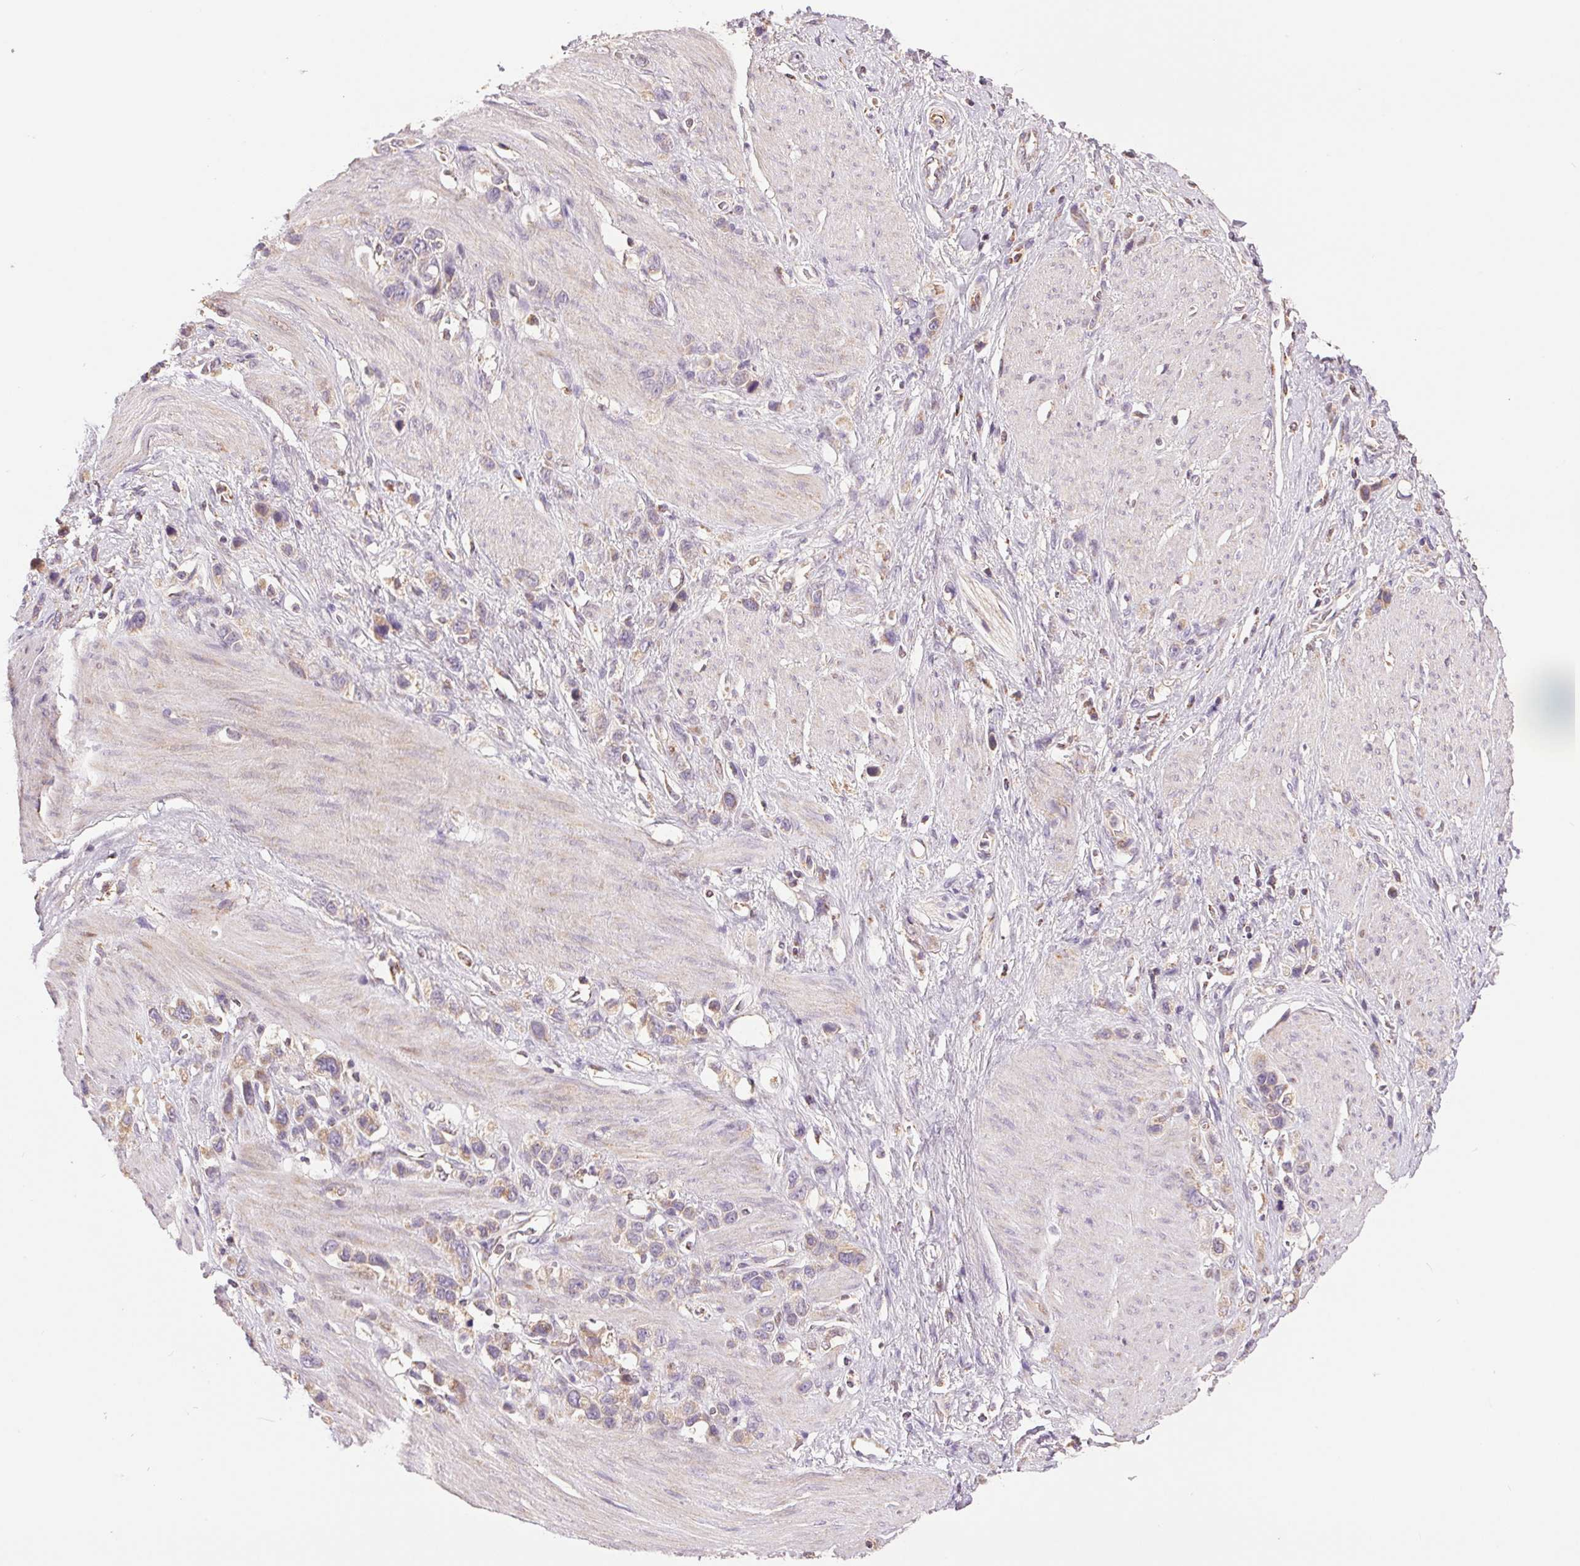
{"staining": {"intensity": "weak", "quantity": "25%-75%", "location": "cytoplasmic/membranous"}, "tissue": "stomach cancer", "cell_type": "Tumor cells", "image_type": "cancer", "snomed": [{"axis": "morphology", "description": "Adenocarcinoma, NOS"}, {"axis": "topography", "description": "Stomach"}], "caption": "Human stomach cancer stained with a protein marker displays weak staining in tumor cells.", "gene": "DGUOK", "patient": {"sex": "female", "age": 65}}